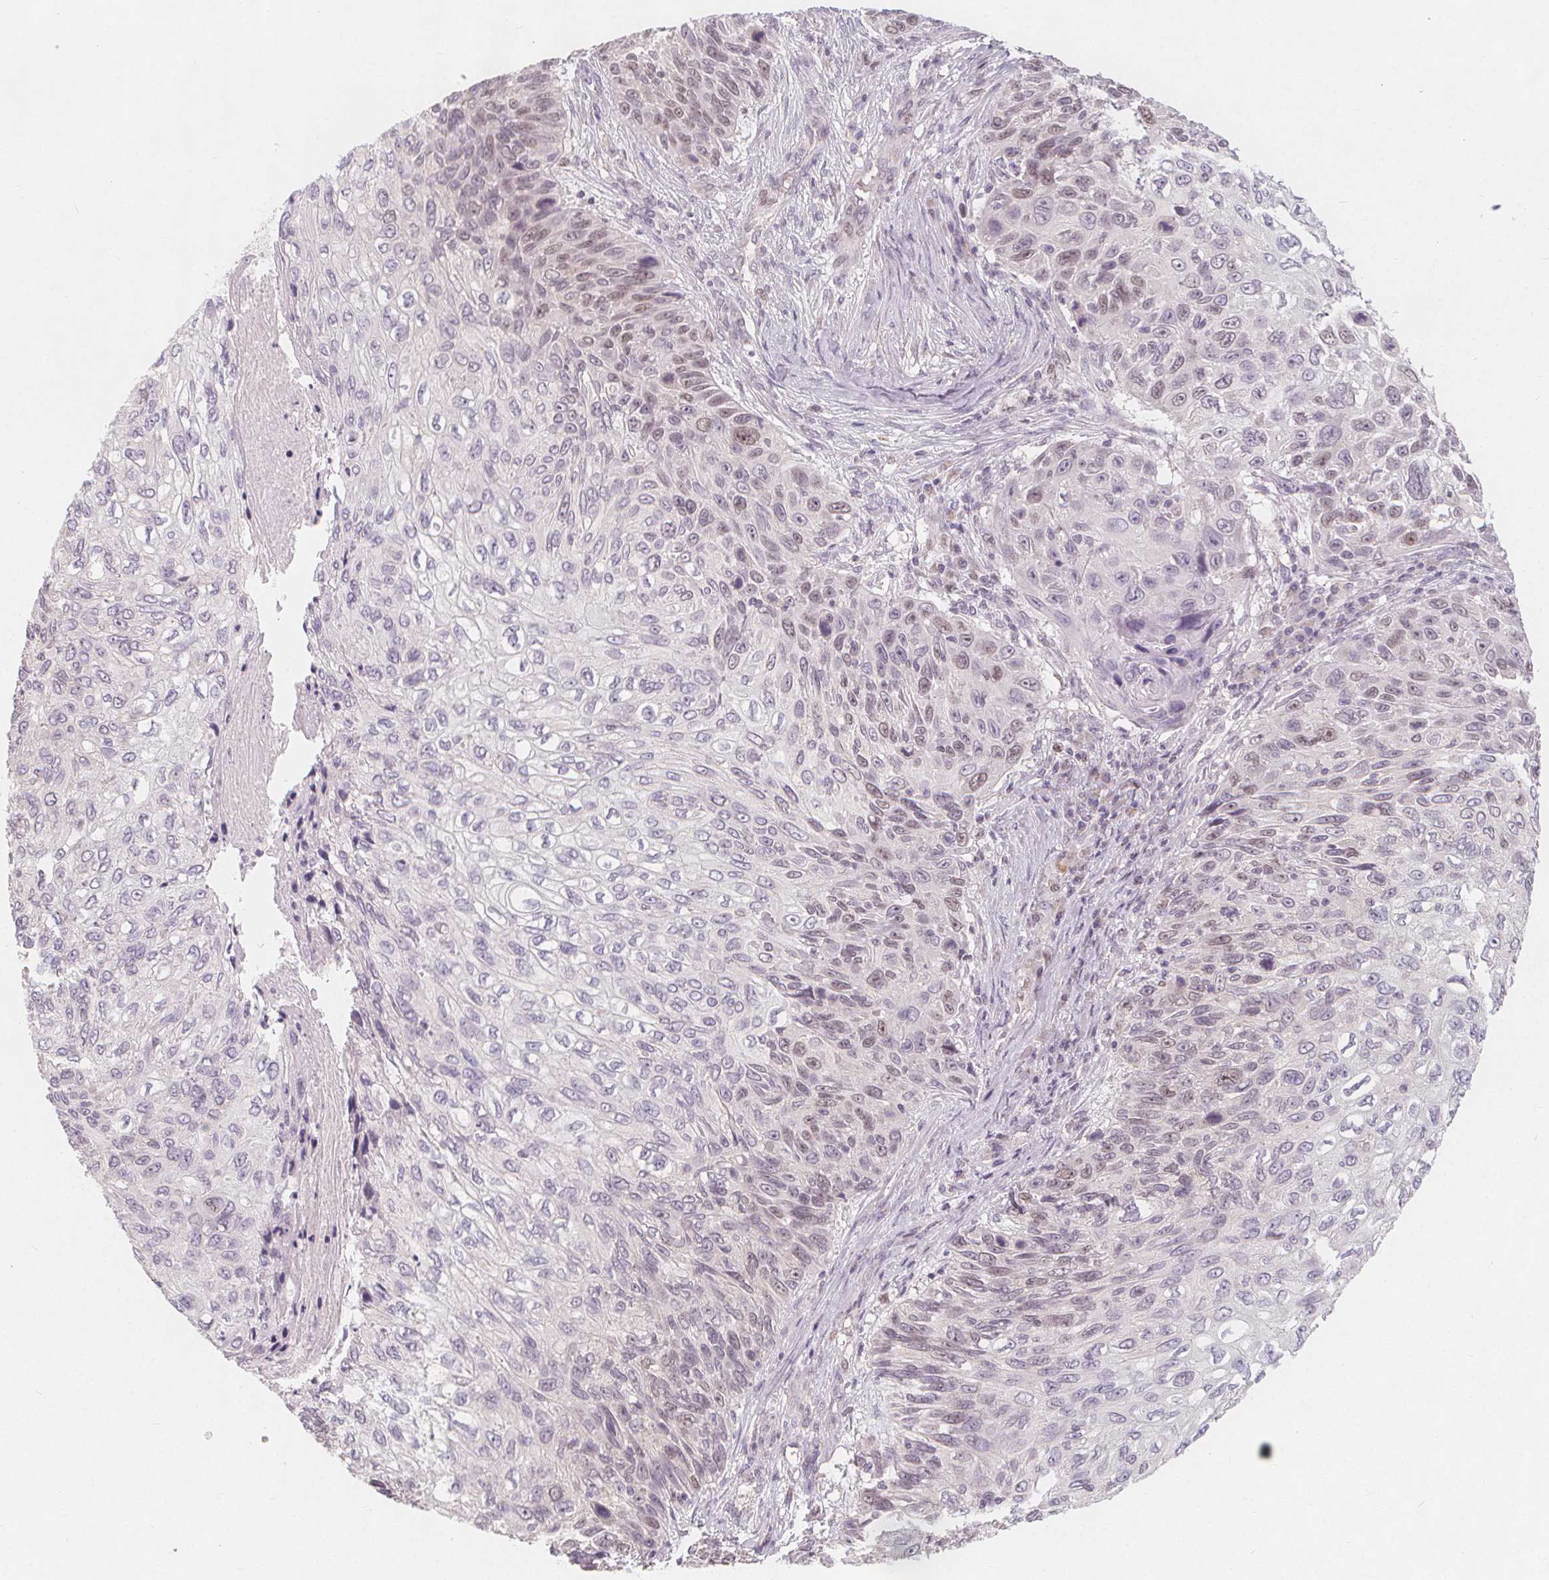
{"staining": {"intensity": "weak", "quantity": "<25%", "location": "nuclear"}, "tissue": "skin cancer", "cell_type": "Tumor cells", "image_type": "cancer", "snomed": [{"axis": "morphology", "description": "Squamous cell carcinoma, NOS"}, {"axis": "topography", "description": "Skin"}], "caption": "DAB immunohistochemical staining of skin cancer demonstrates no significant expression in tumor cells. (DAB (3,3'-diaminobenzidine) immunohistochemistry with hematoxylin counter stain).", "gene": "TIPIN", "patient": {"sex": "male", "age": 92}}